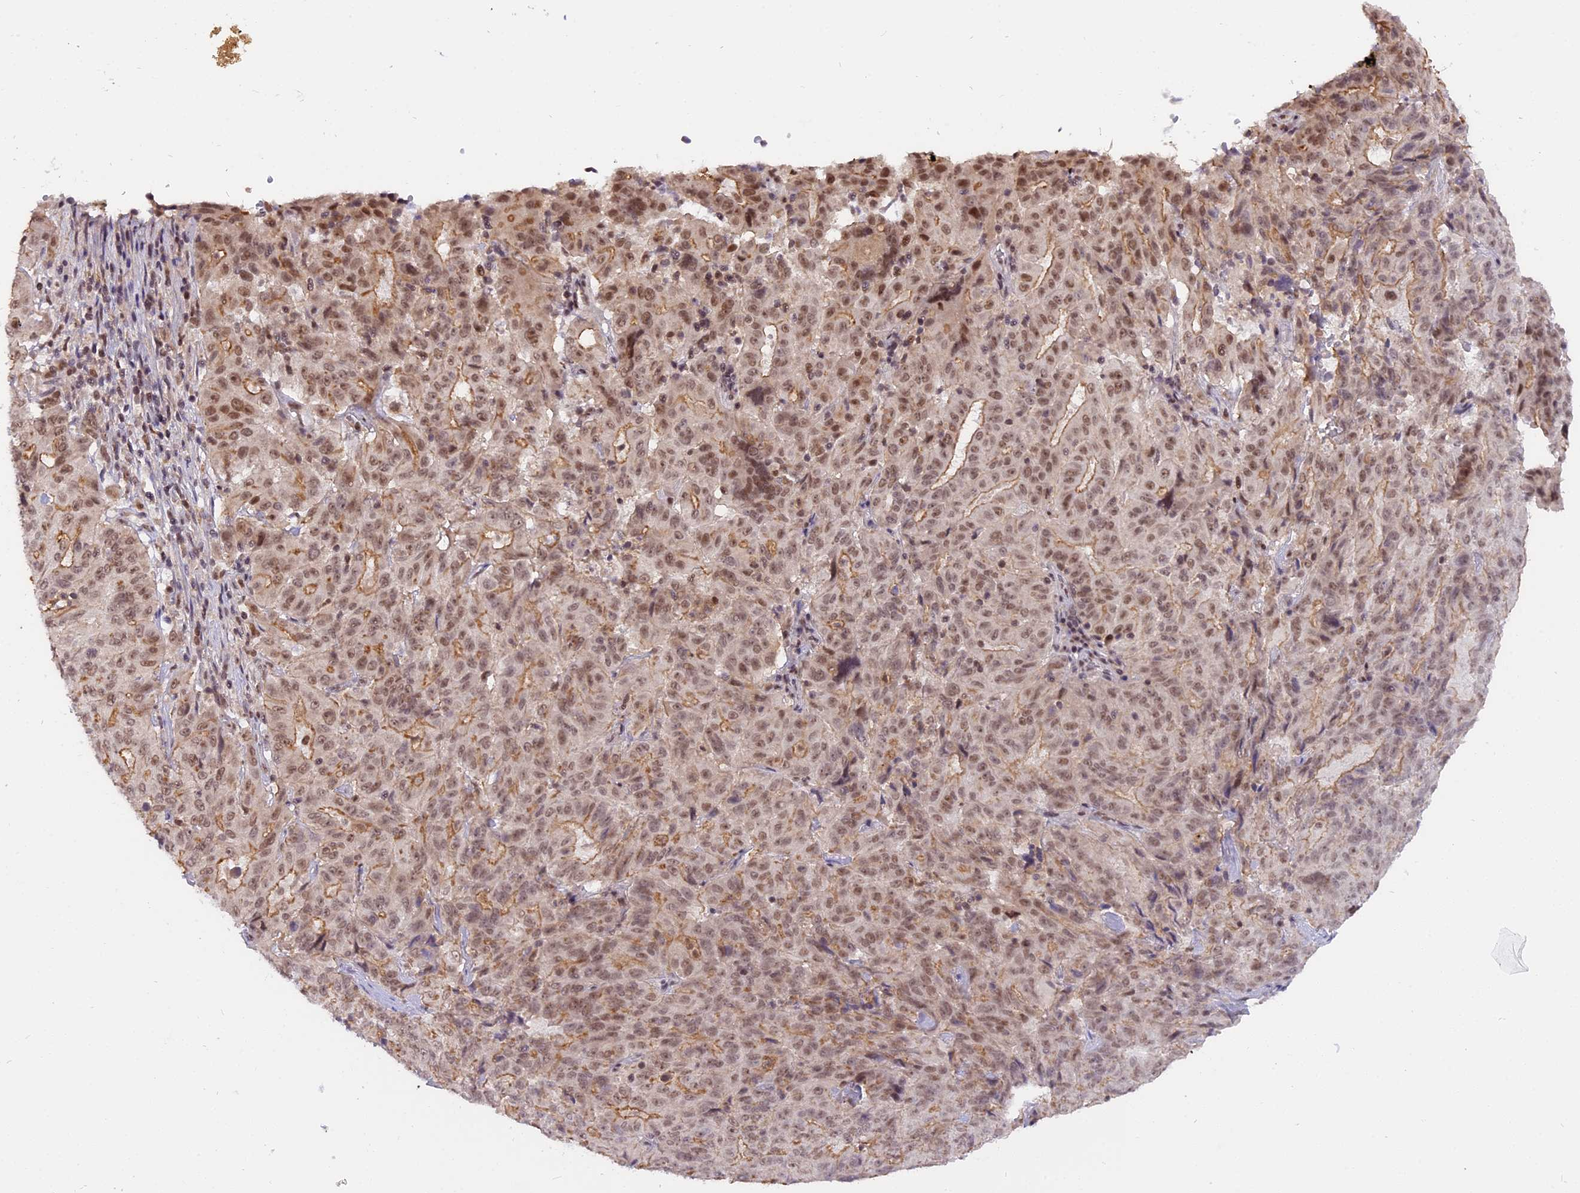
{"staining": {"intensity": "moderate", "quantity": ">75%", "location": "cytoplasmic/membranous,nuclear"}, "tissue": "pancreatic cancer", "cell_type": "Tumor cells", "image_type": "cancer", "snomed": [{"axis": "morphology", "description": "Adenocarcinoma, NOS"}, {"axis": "topography", "description": "Pancreas"}], "caption": "Immunohistochemical staining of human adenocarcinoma (pancreatic) displays medium levels of moderate cytoplasmic/membranous and nuclear protein positivity in about >75% of tumor cells.", "gene": "TADA3", "patient": {"sex": "male", "age": 63}}